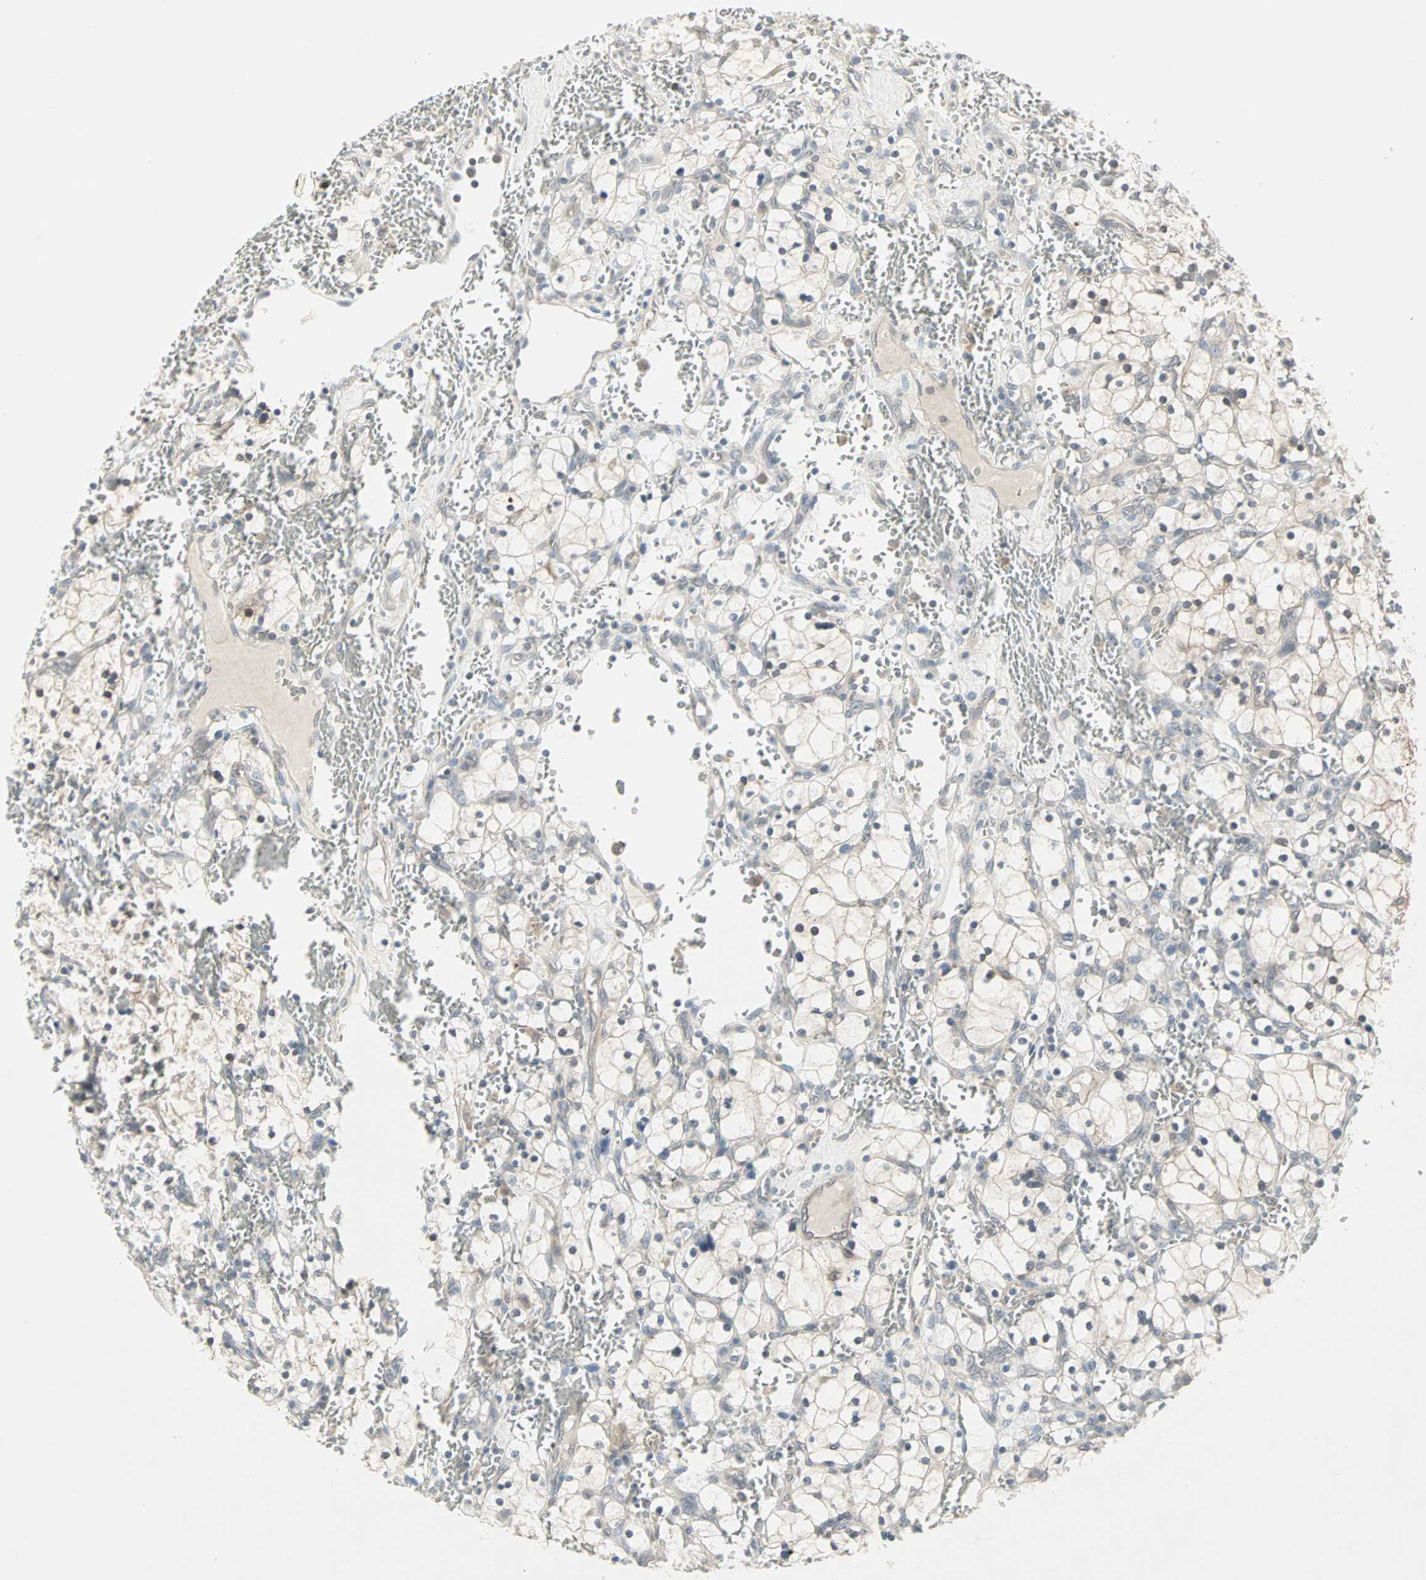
{"staining": {"intensity": "weak", "quantity": "<25%", "location": "cytoplasmic/membranous,nuclear"}, "tissue": "renal cancer", "cell_type": "Tumor cells", "image_type": "cancer", "snomed": [{"axis": "morphology", "description": "Adenocarcinoma, NOS"}, {"axis": "topography", "description": "Kidney"}], "caption": "DAB immunohistochemical staining of adenocarcinoma (renal) demonstrates no significant staining in tumor cells.", "gene": "PTPA", "patient": {"sex": "female", "age": 83}}